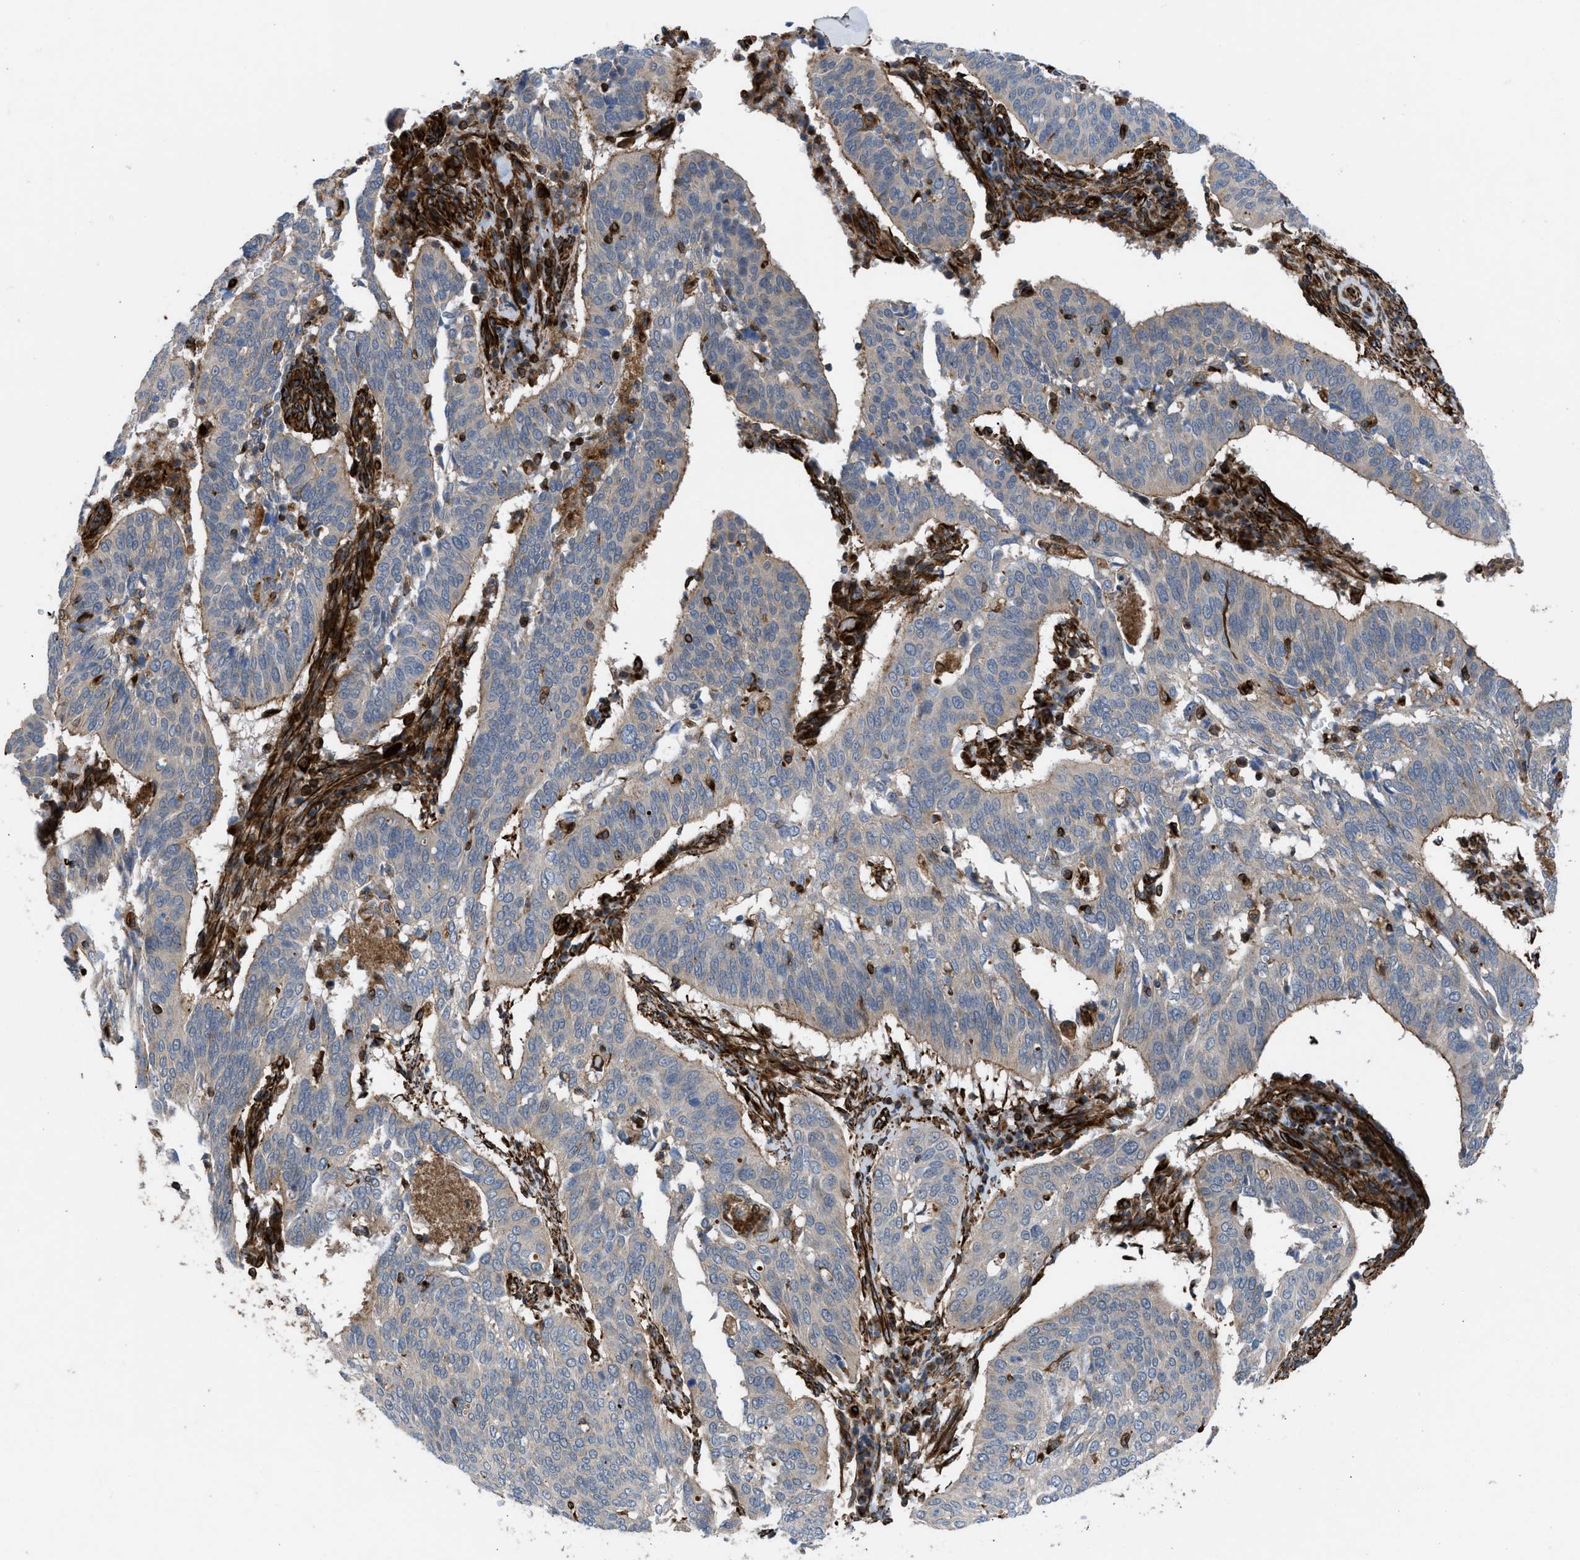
{"staining": {"intensity": "moderate", "quantity": "<25%", "location": "cytoplasmic/membranous"}, "tissue": "cervical cancer", "cell_type": "Tumor cells", "image_type": "cancer", "snomed": [{"axis": "morphology", "description": "Normal tissue, NOS"}, {"axis": "morphology", "description": "Squamous cell carcinoma, NOS"}, {"axis": "topography", "description": "Cervix"}], "caption": "Human cervical squamous cell carcinoma stained for a protein (brown) displays moderate cytoplasmic/membranous positive positivity in approximately <25% of tumor cells.", "gene": "PTPRE", "patient": {"sex": "female", "age": 39}}